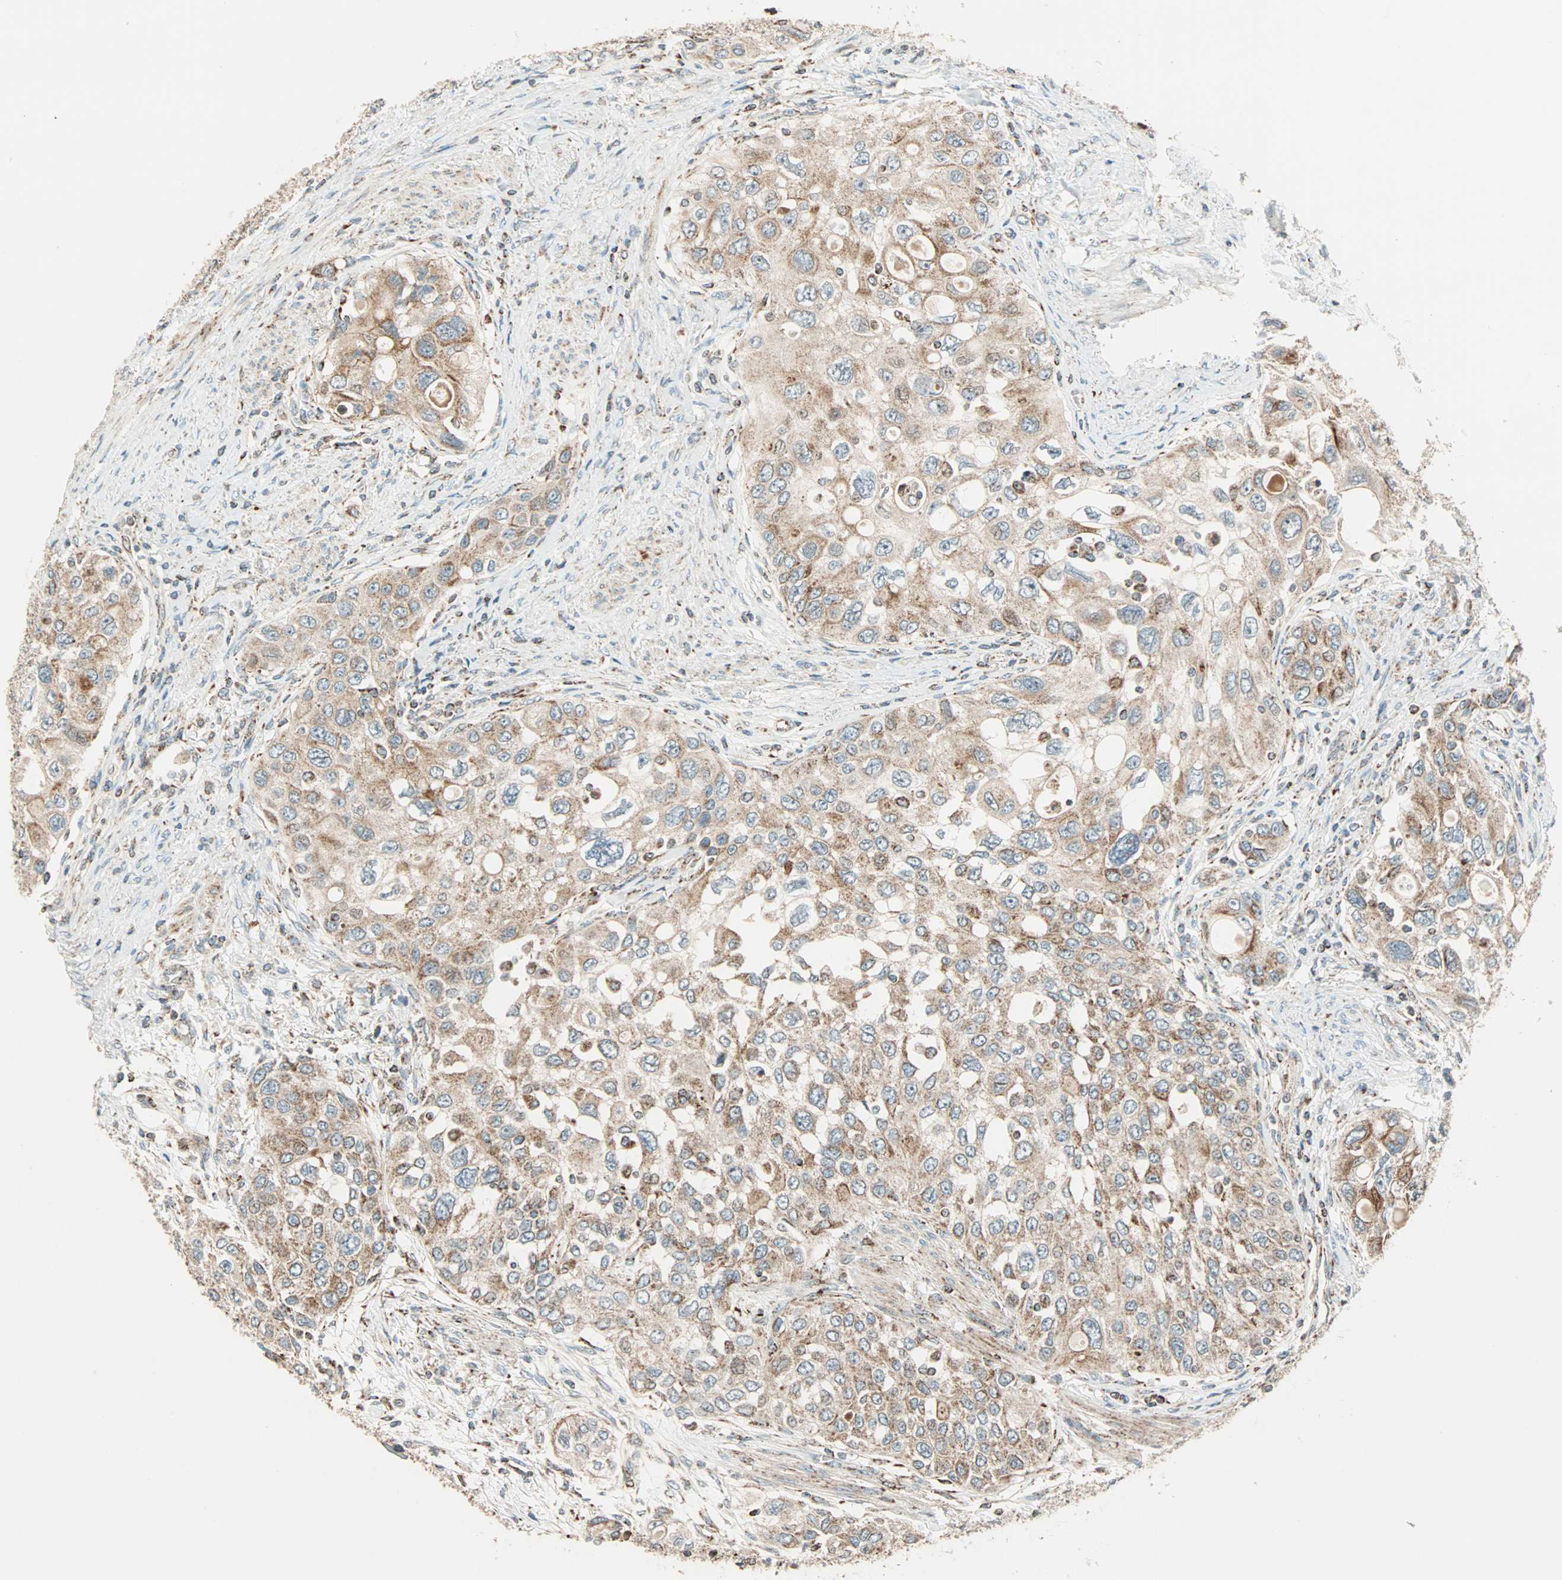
{"staining": {"intensity": "weak", "quantity": ">75%", "location": "cytoplasmic/membranous"}, "tissue": "urothelial cancer", "cell_type": "Tumor cells", "image_type": "cancer", "snomed": [{"axis": "morphology", "description": "Urothelial carcinoma, High grade"}, {"axis": "topography", "description": "Urinary bladder"}], "caption": "A low amount of weak cytoplasmic/membranous positivity is present in approximately >75% of tumor cells in urothelial cancer tissue. (DAB IHC with brightfield microscopy, high magnification).", "gene": "SPRY4", "patient": {"sex": "female", "age": 56}}